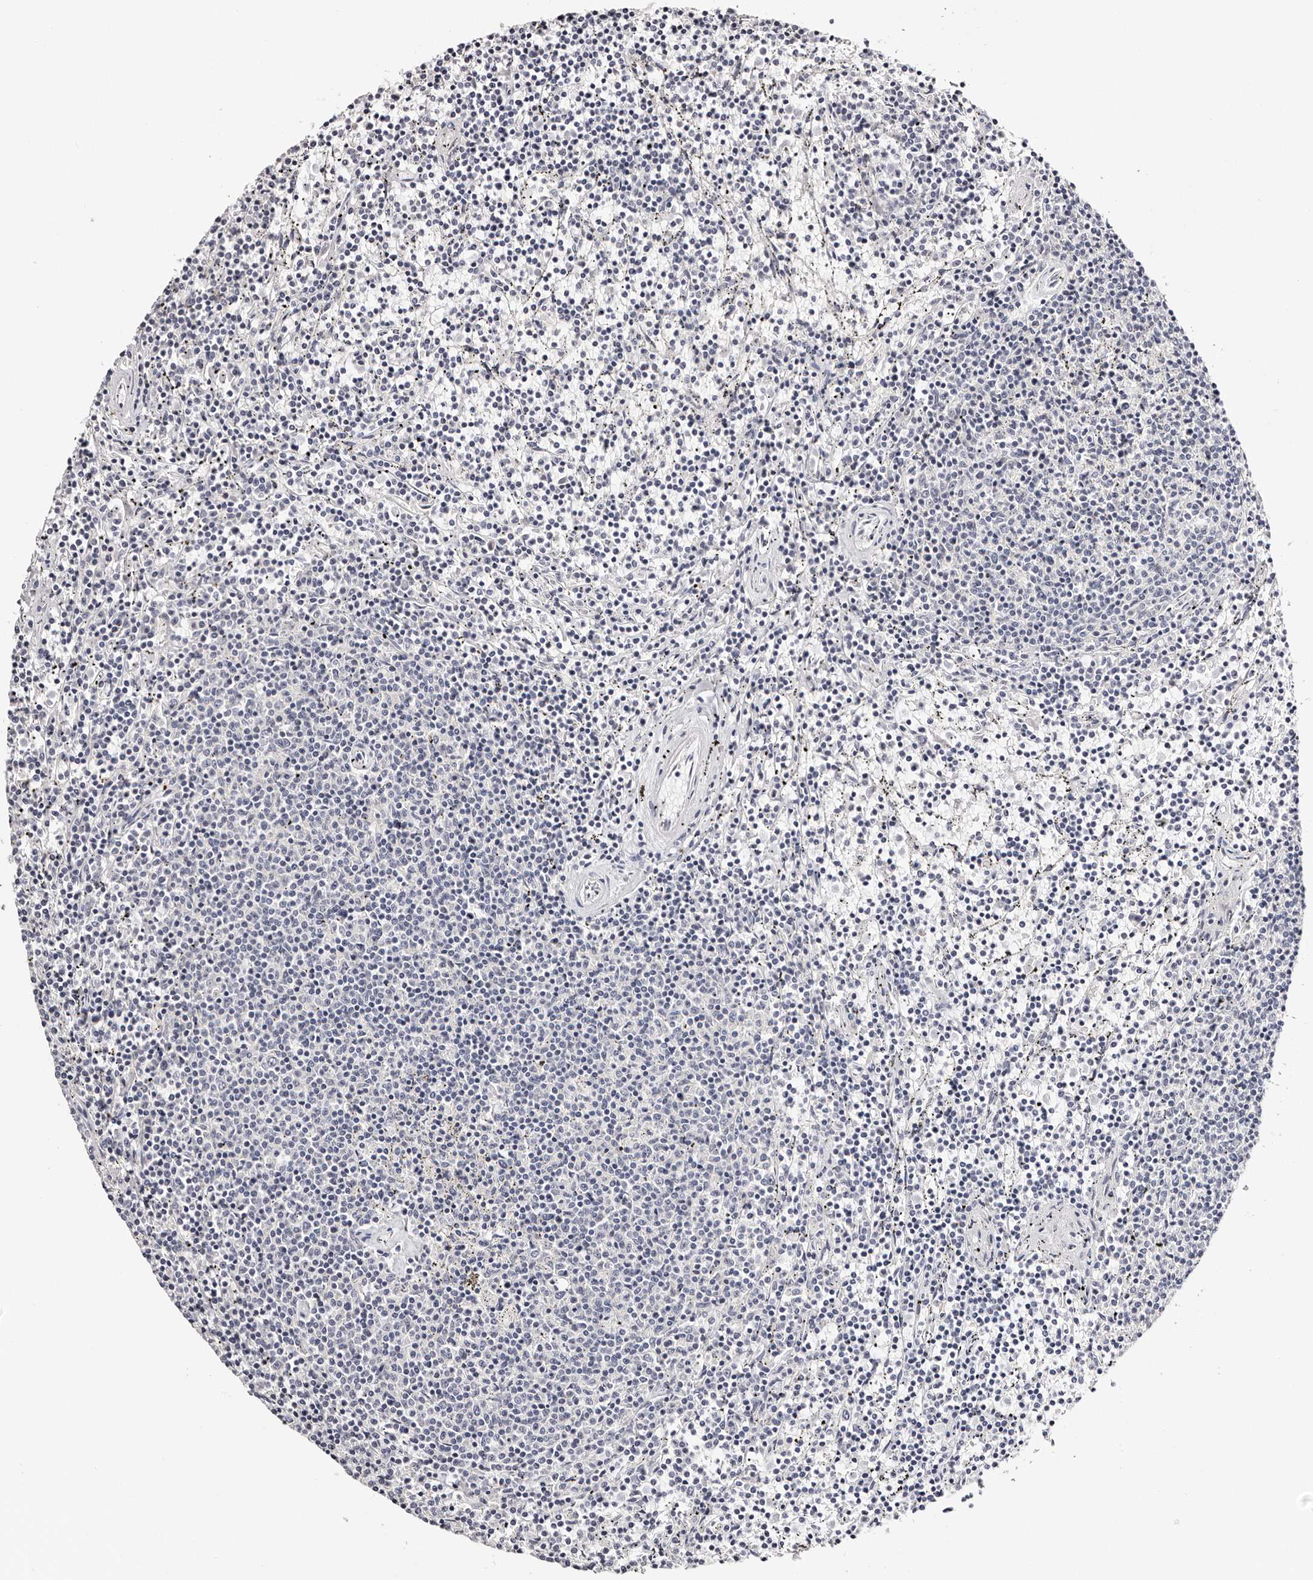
{"staining": {"intensity": "negative", "quantity": "none", "location": "none"}, "tissue": "lymphoma", "cell_type": "Tumor cells", "image_type": "cancer", "snomed": [{"axis": "morphology", "description": "Malignant lymphoma, non-Hodgkin's type, Low grade"}, {"axis": "topography", "description": "Spleen"}], "caption": "IHC photomicrograph of low-grade malignant lymphoma, non-Hodgkin's type stained for a protein (brown), which reveals no staining in tumor cells. (Brightfield microscopy of DAB IHC at high magnification).", "gene": "ROM1", "patient": {"sex": "female", "age": 50}}